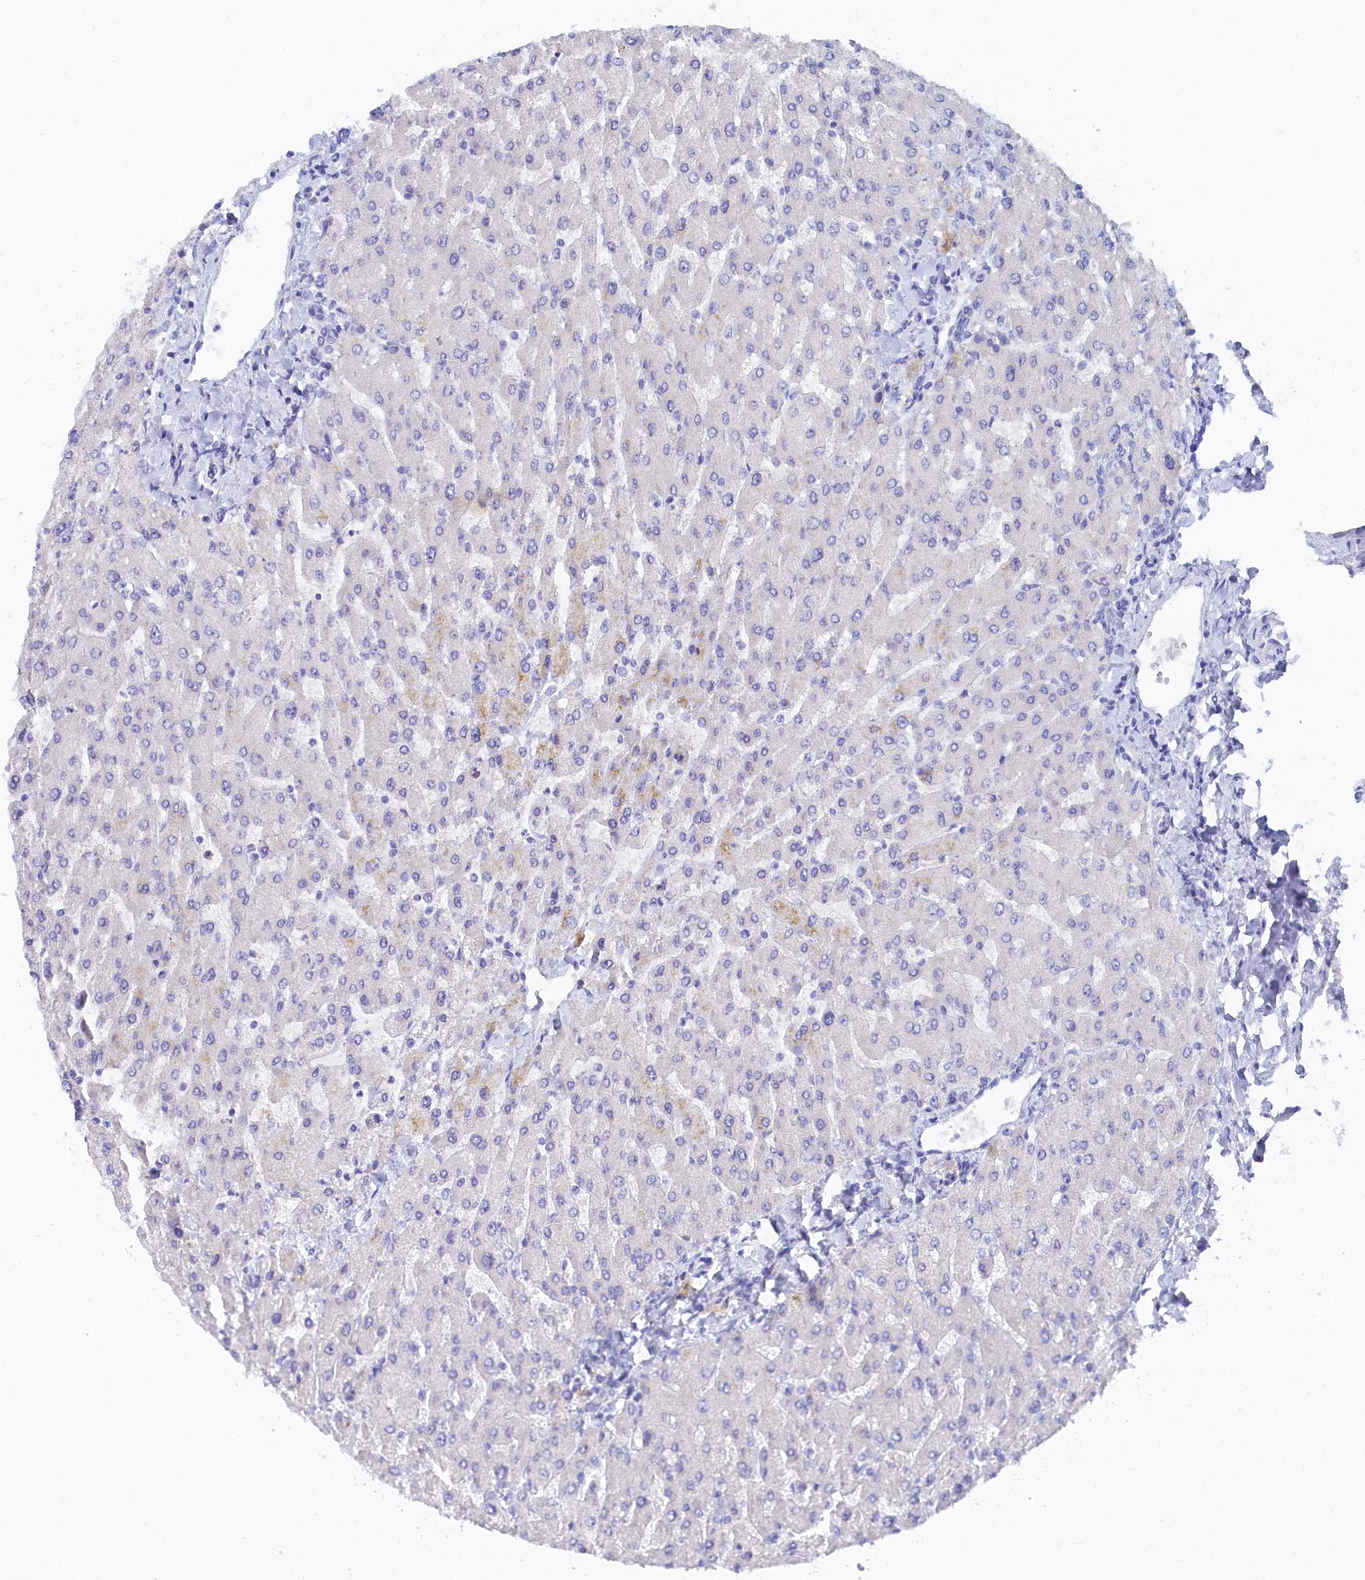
{"staining": {"intensity": "negative", "quantity": "none", "location": "none"}, "tissue": "liver", "cell_type": "Cholangiocytes", "image_type": "normal", "snomed": [{"axis": "morphology", "description": "Normal tissue, NOS"}, {"axis": "topography", "description": "Liver"}], "caption": "IHC photomicrograph of normal liver: liver stained with DAB reveals no significant protein positivity in cholangiocytes.", "gene": "TRIM10", "patient": {"sex": "male", "age": 55}}